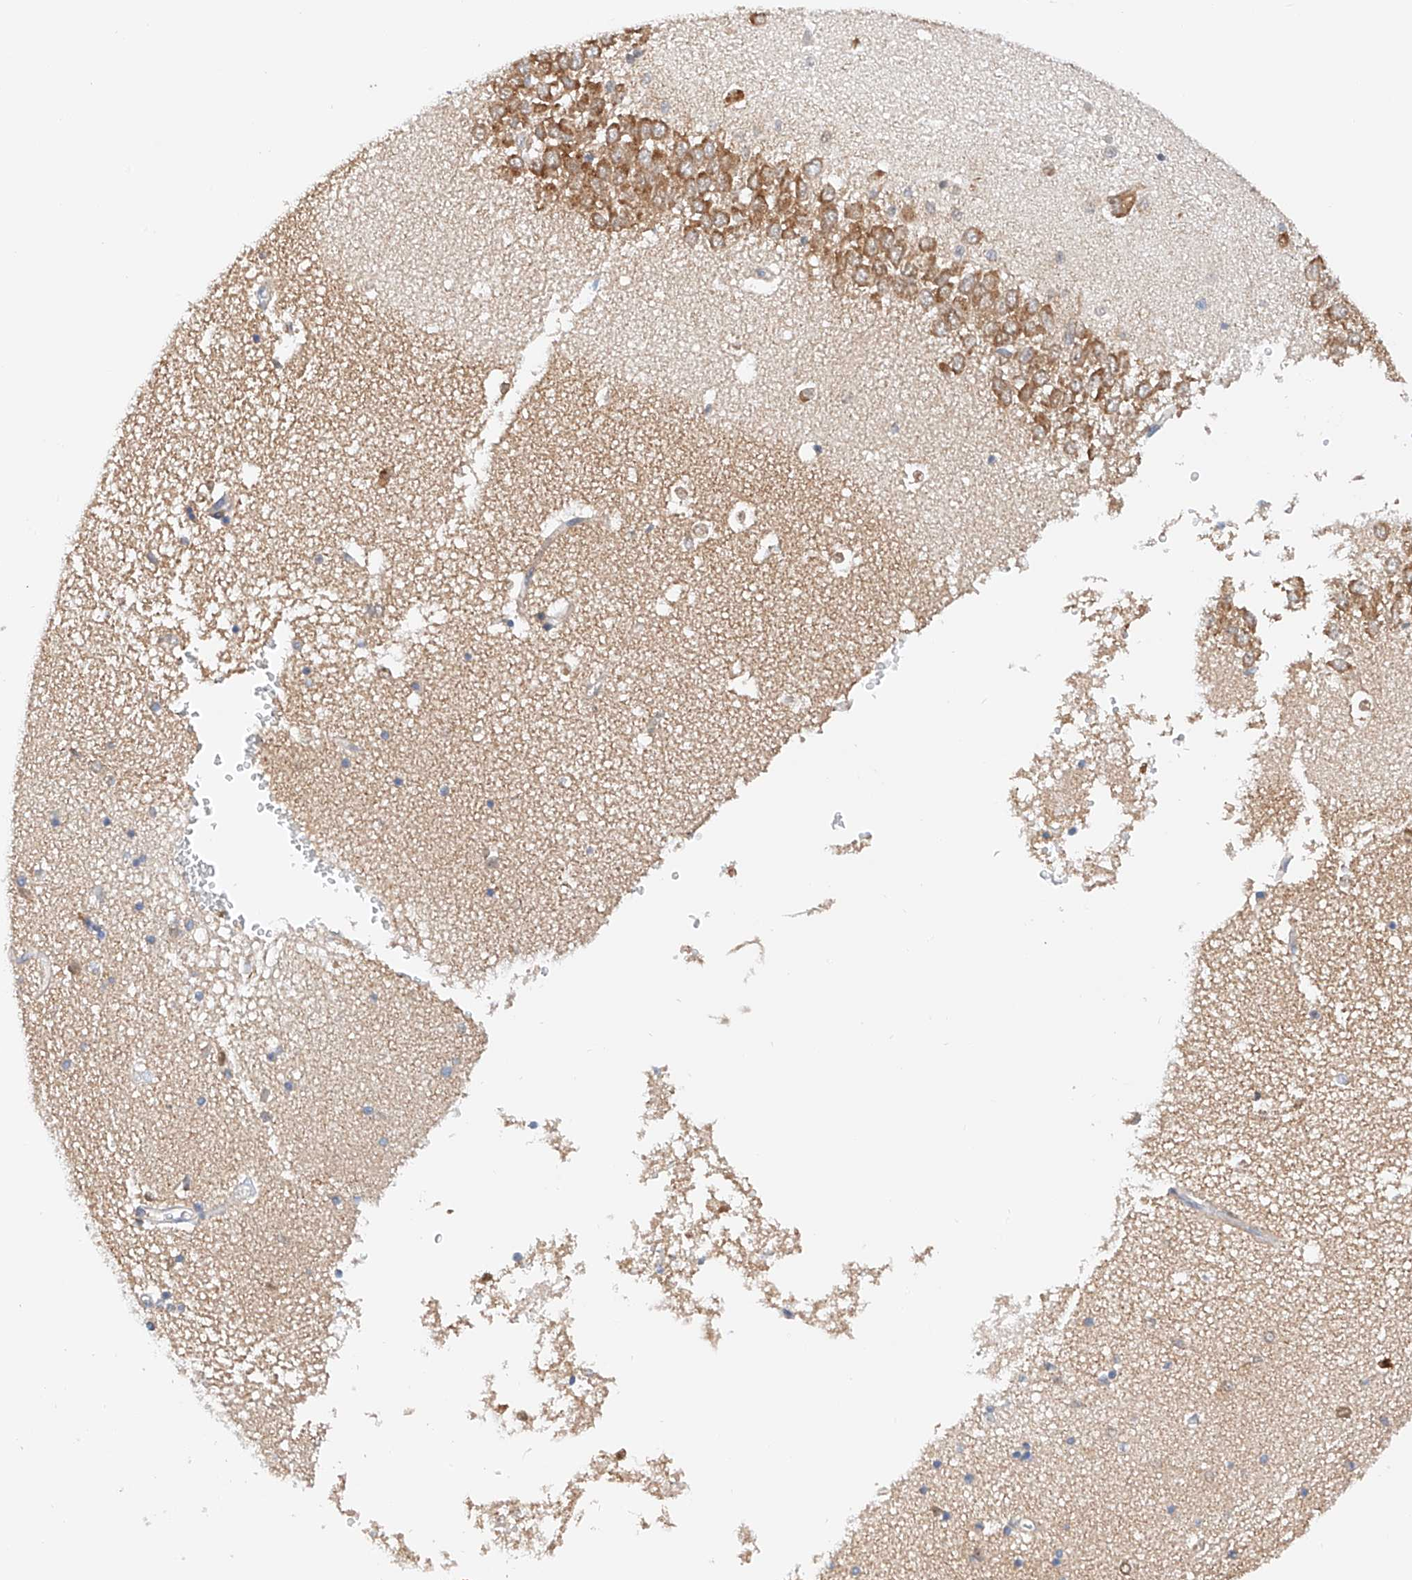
{"staining": {"intensity": "weak", "quantity": "<25%", "location": "cytoplasmic/membranous"}, "tissue": "hippocampus", "cell_type": "Glial cells", "image_type": "normal", "snomed": [{"axis": "morphology", "description": "Normal tissue, NOS"}, {"axis": "topography", "description": "Hippocampus"}], "caption": "Immunohistochemistry (IHC) micrograph of normal hippocampus: human hippocampus stained with DAB (3,3'-diaminobenzidine) reveals no significant protein expression in glial cells. Brightfield microscopy of immunohistochemistry (IHC) stained with DAB (brown) and hematoxylin (blue), captured at high magnification.", "gene": "MFN2", "patient": {"sex": "male", "age": 45}}